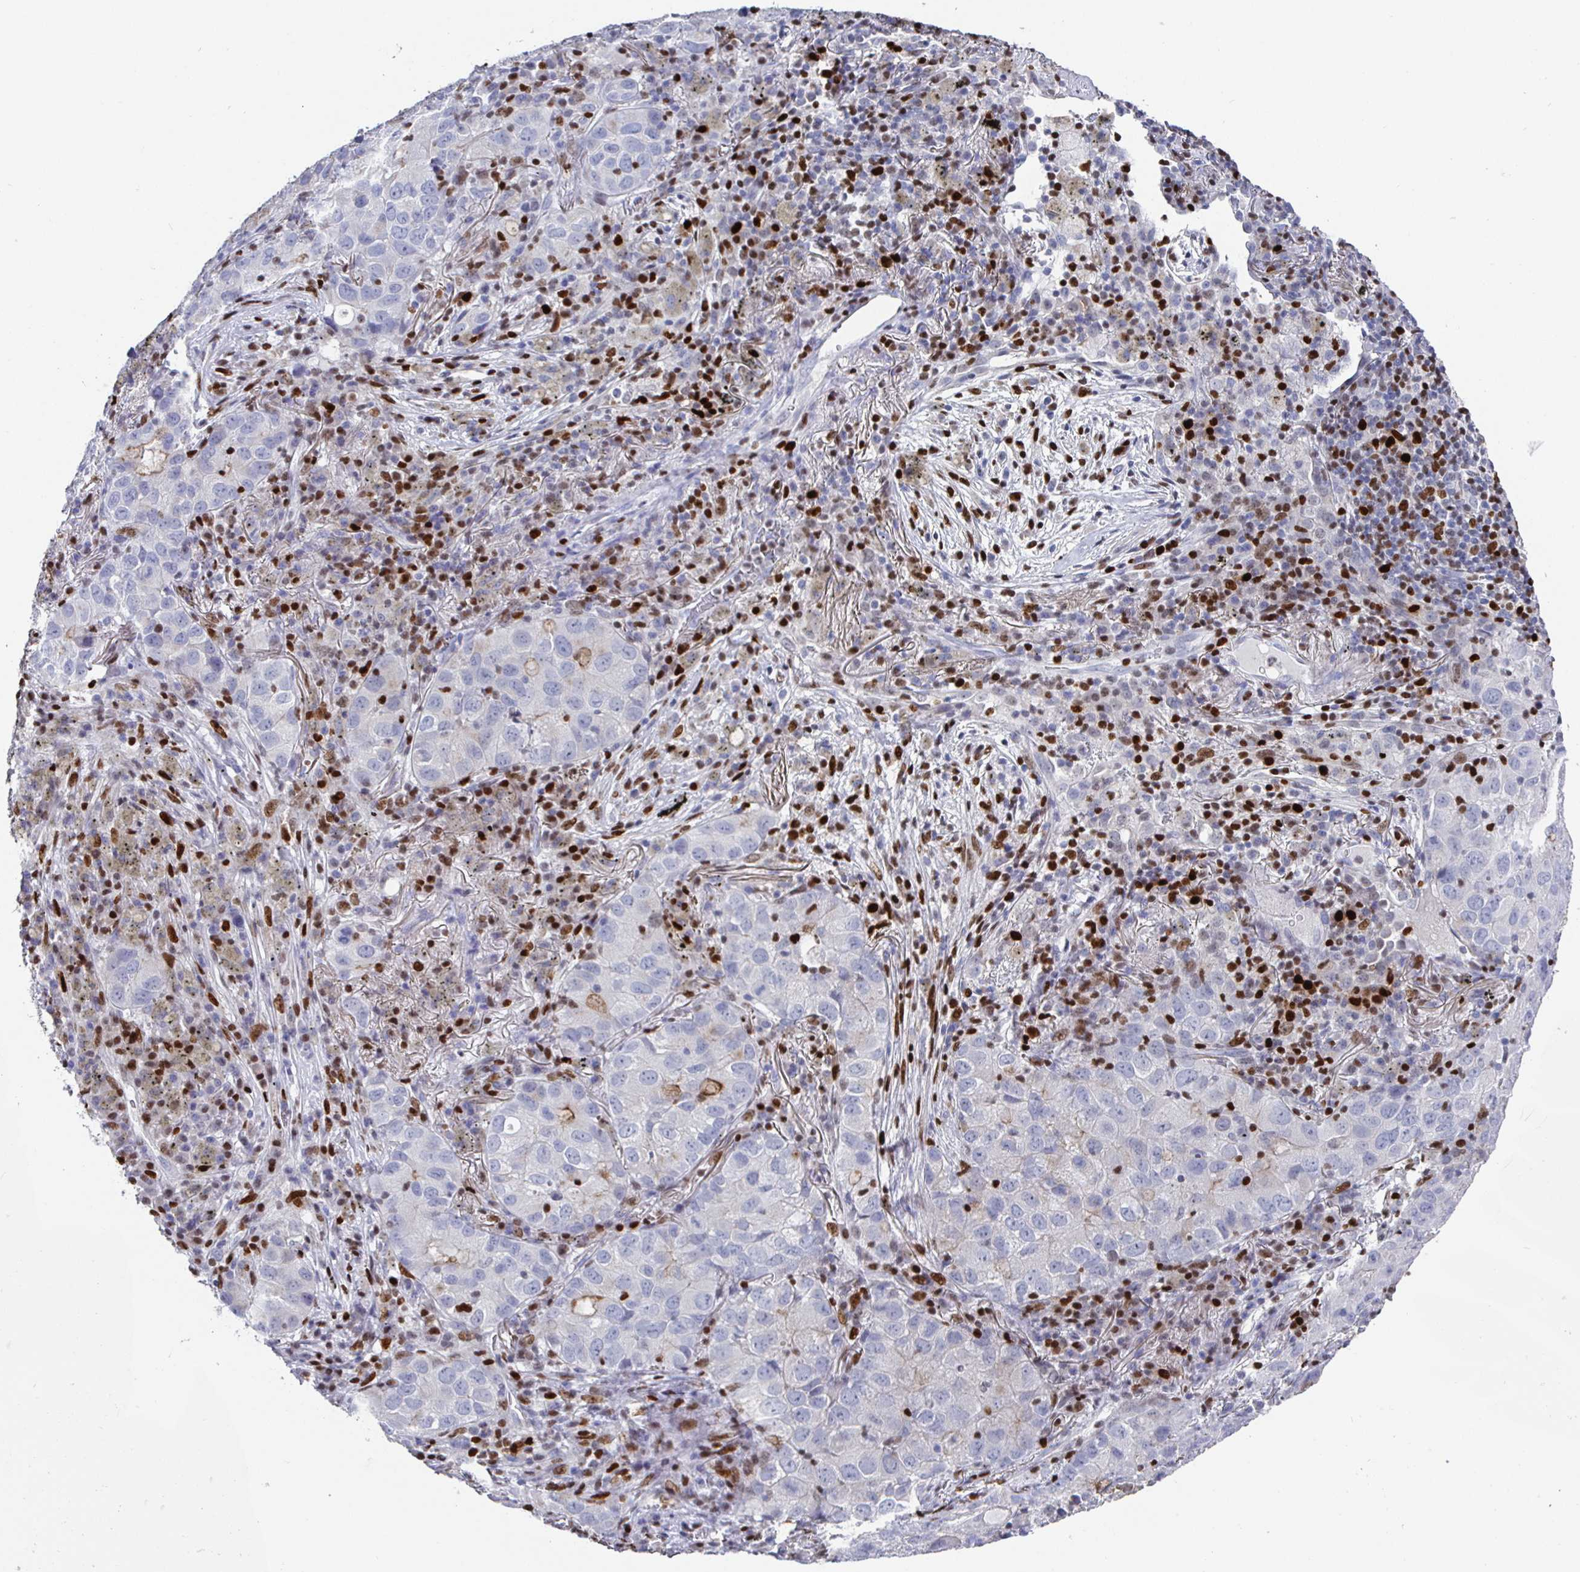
{"staining": {"intensity": "negative", "quantity": "none", "location": "none"}, "tissue": "lung cancer", "cell_type": "Tumor cells", "image_type": "cancer", "snomed": [{"axis": "morphology", "description": "Normal morphology"}, {"axis": "morphology", "description": "Adenocarcinoma, NOS"}, {"axis": "topography", "description": "Lymph node"}, {"axis": "topography", "description": "Lung"}], "caption": "This is an immunohistochemistry histopathology image of human lung adenocarcinoma. There is no expression in tumor cells.", "gene": "RUNX2", "patient": {"sex": "female", "age": 51}}